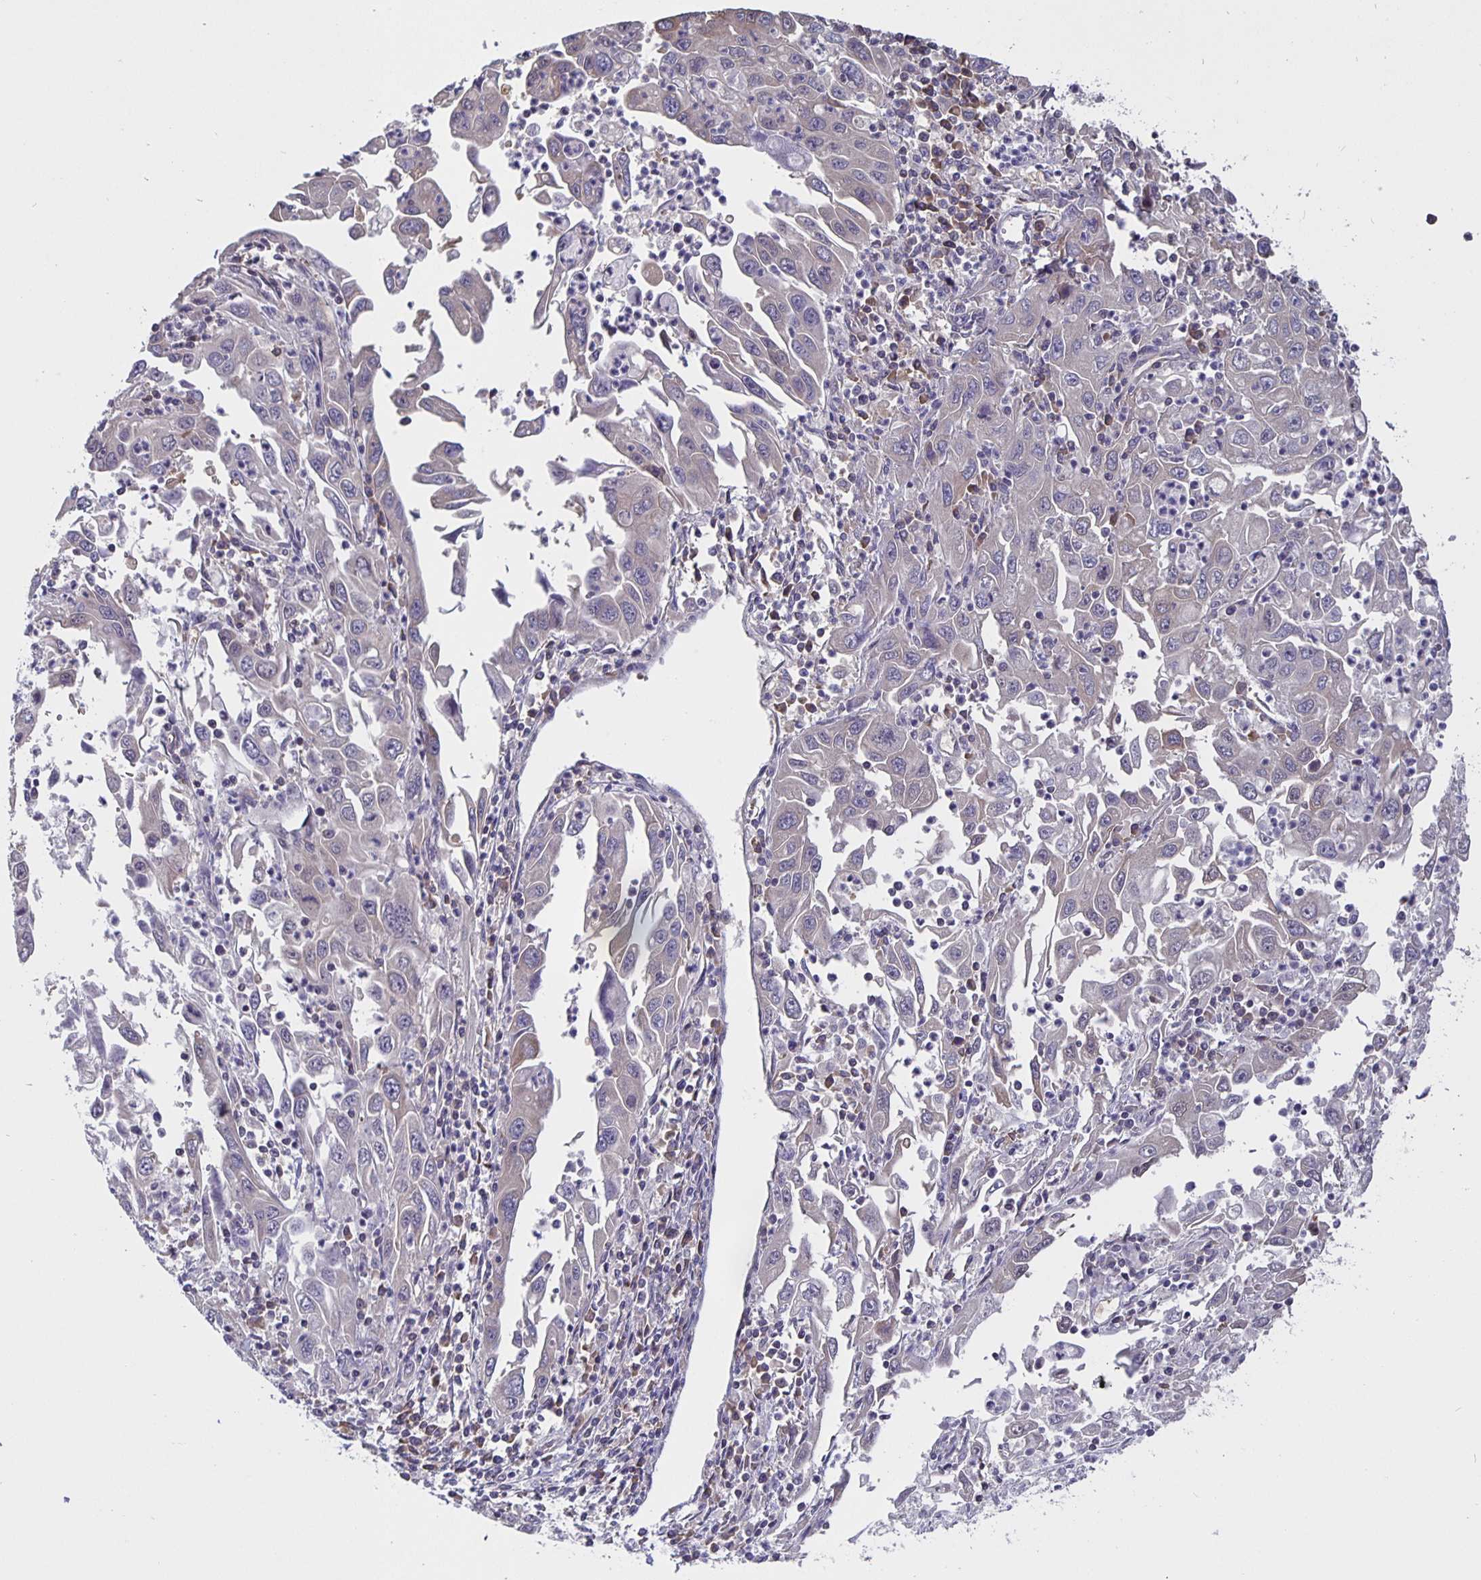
{"staining": {"intensity": "negative", "quantity": "none", "location": "none"}, "tissue": "endometrial cancer", "cell_type": "Tumor cells", "image_type": "cancer", "snomed": [{"axis": "morphology", "description": "Adenocarcinoma, NOS"}, {"axis": "topography", "description": "Uterus"}], "caption": "Endometrial adenocarcinoma stained for a protein using immunohistochemistry (IHC) exhibits no positivity tumor cells.", "gene": "FEM1C", "patient": {"sex": "female", "age": 62}}